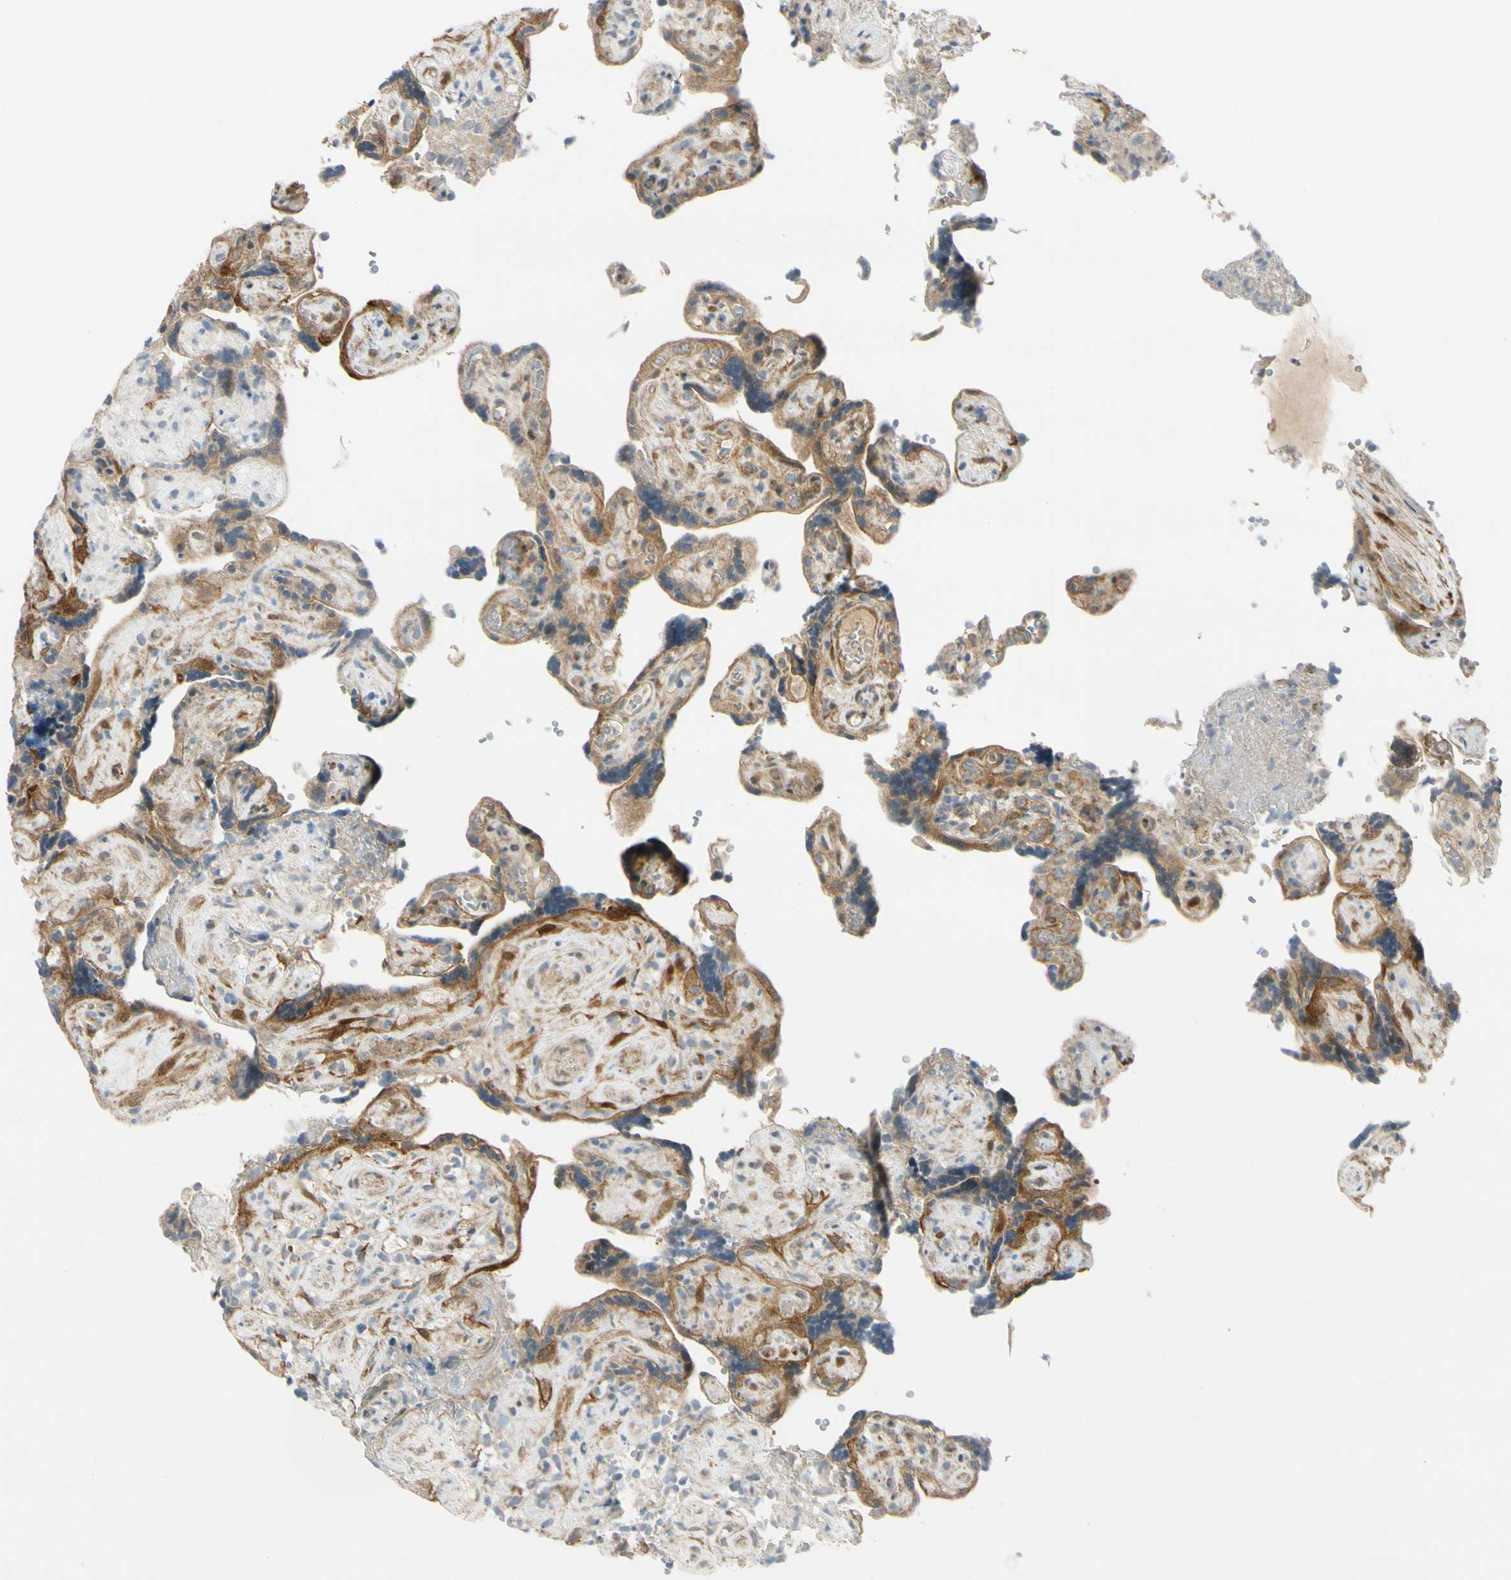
{"staining": {"intensity": "weak", "quantity": "25%-75%", "location": "cytoplasmic/membranous"}, "tissue": "placenta", "cell_type": "Decidual cells", "image_type": "normal", "snomed": [{"axis": "morphology", "description": "Normal tissue, NOS"}, {"axis": "topography", "description": "Placenta"}], "caption": "Protein staining demonstrates weak cytoplasmic/membranous staining in about 25%-75% of decidual cells in benign placenta. (IHC, brightfield microscopy, high magnification).", "gene": "FHL2", "patient": {"sex": "female", "age": 30}}